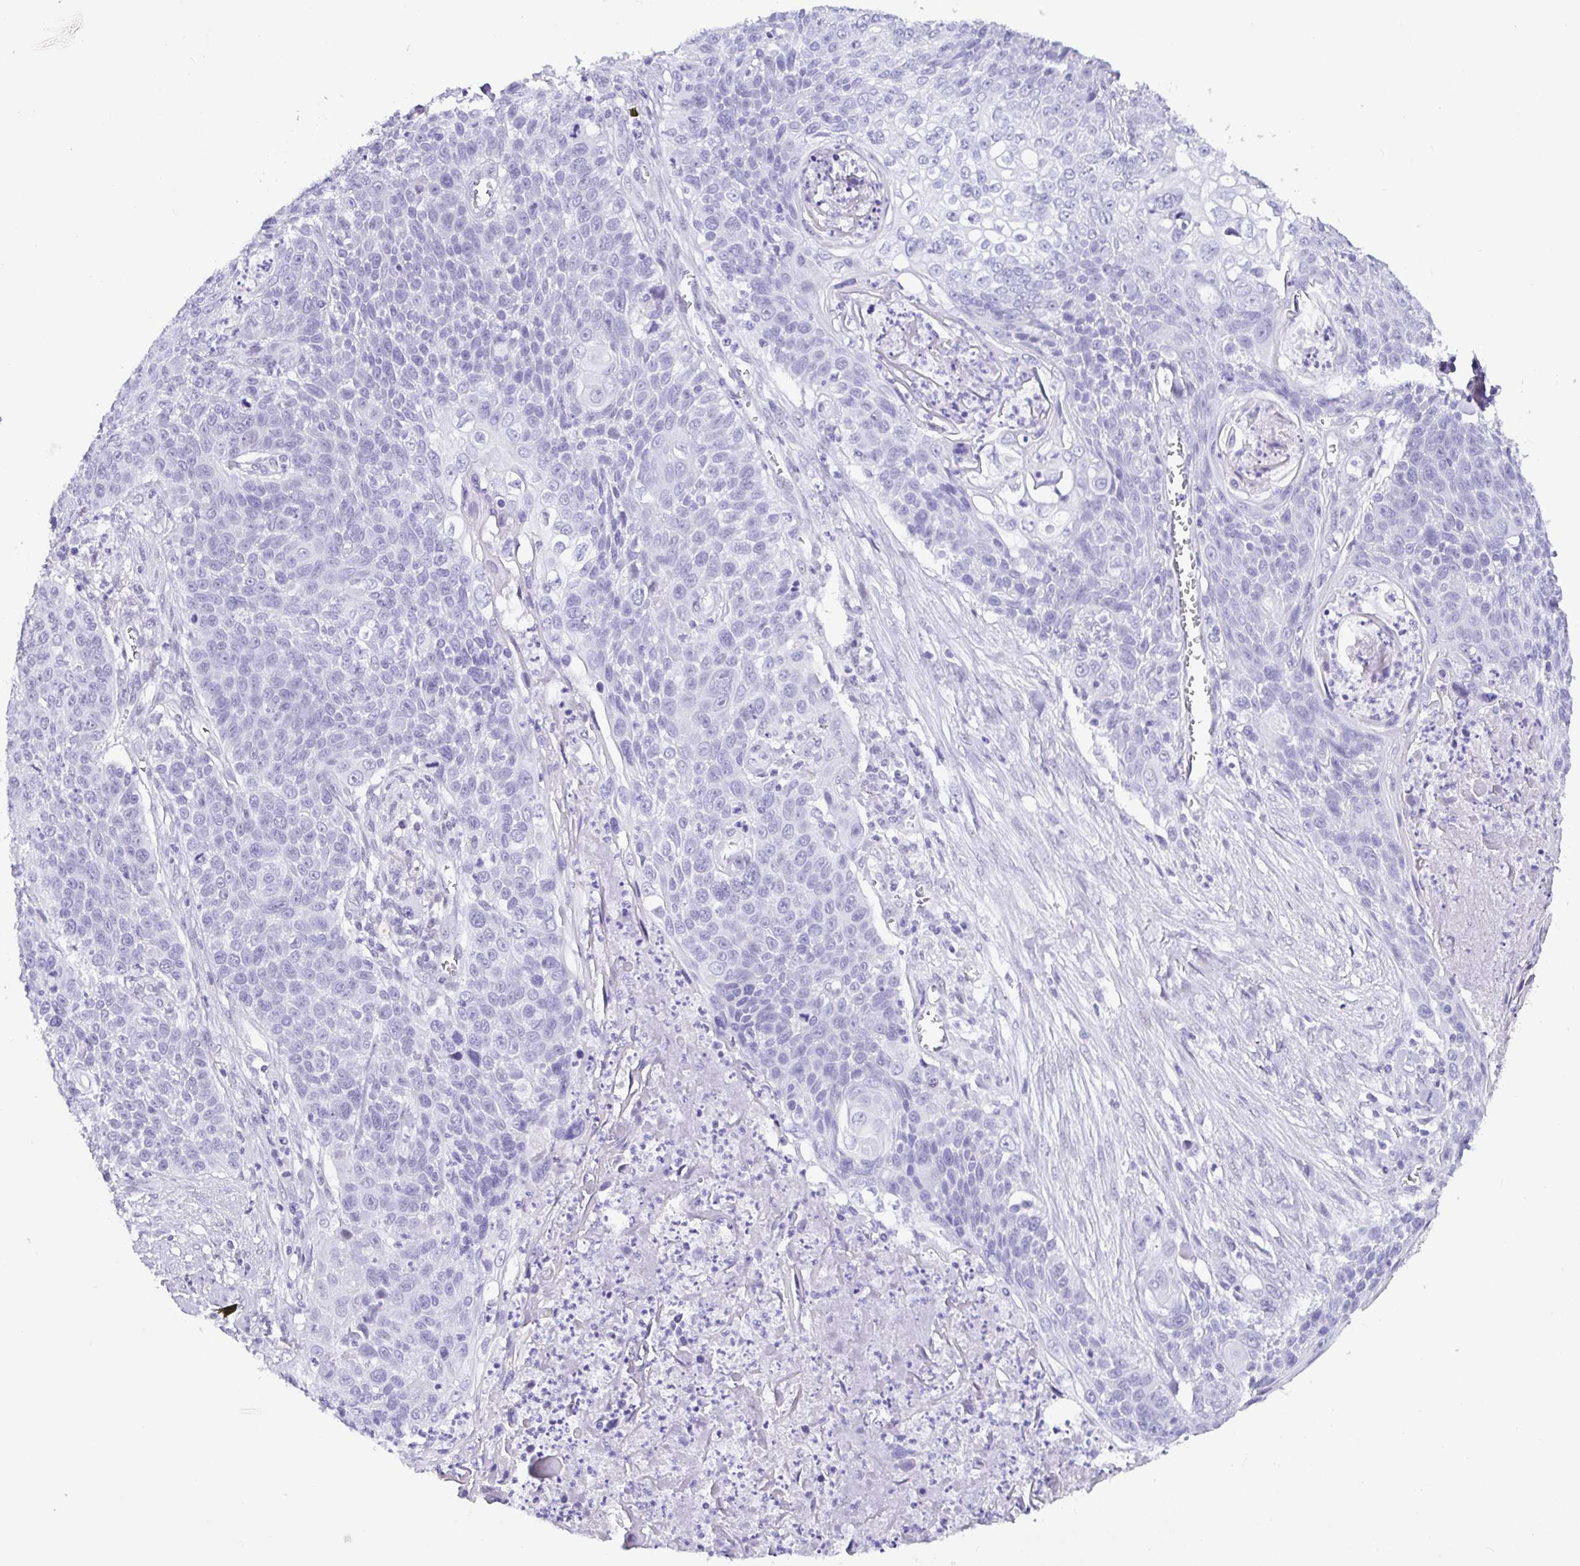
{"staining": {"intensity": "negative", "quantity": "none", "location": "none"}, "tissue": "lung cancer", "cell_type": "Tumor cells", "image_type": "cancer", "snomed": [{"axis": "morphology", "description": "Squamous cell carcinoma, NOS"}, {"axis": "morphology", "description": "Squamous cell carcinoma, metastatic, NOS"}, {"axis": "topography", "description": "Lung"}, {"axis": "topography", "description": "Pleura, NOS"}], "caption": "Tumor cells show no significant staining in lung cancer.", "gene": "NUP188", "patient": {"sex": "male", "age": 72}}